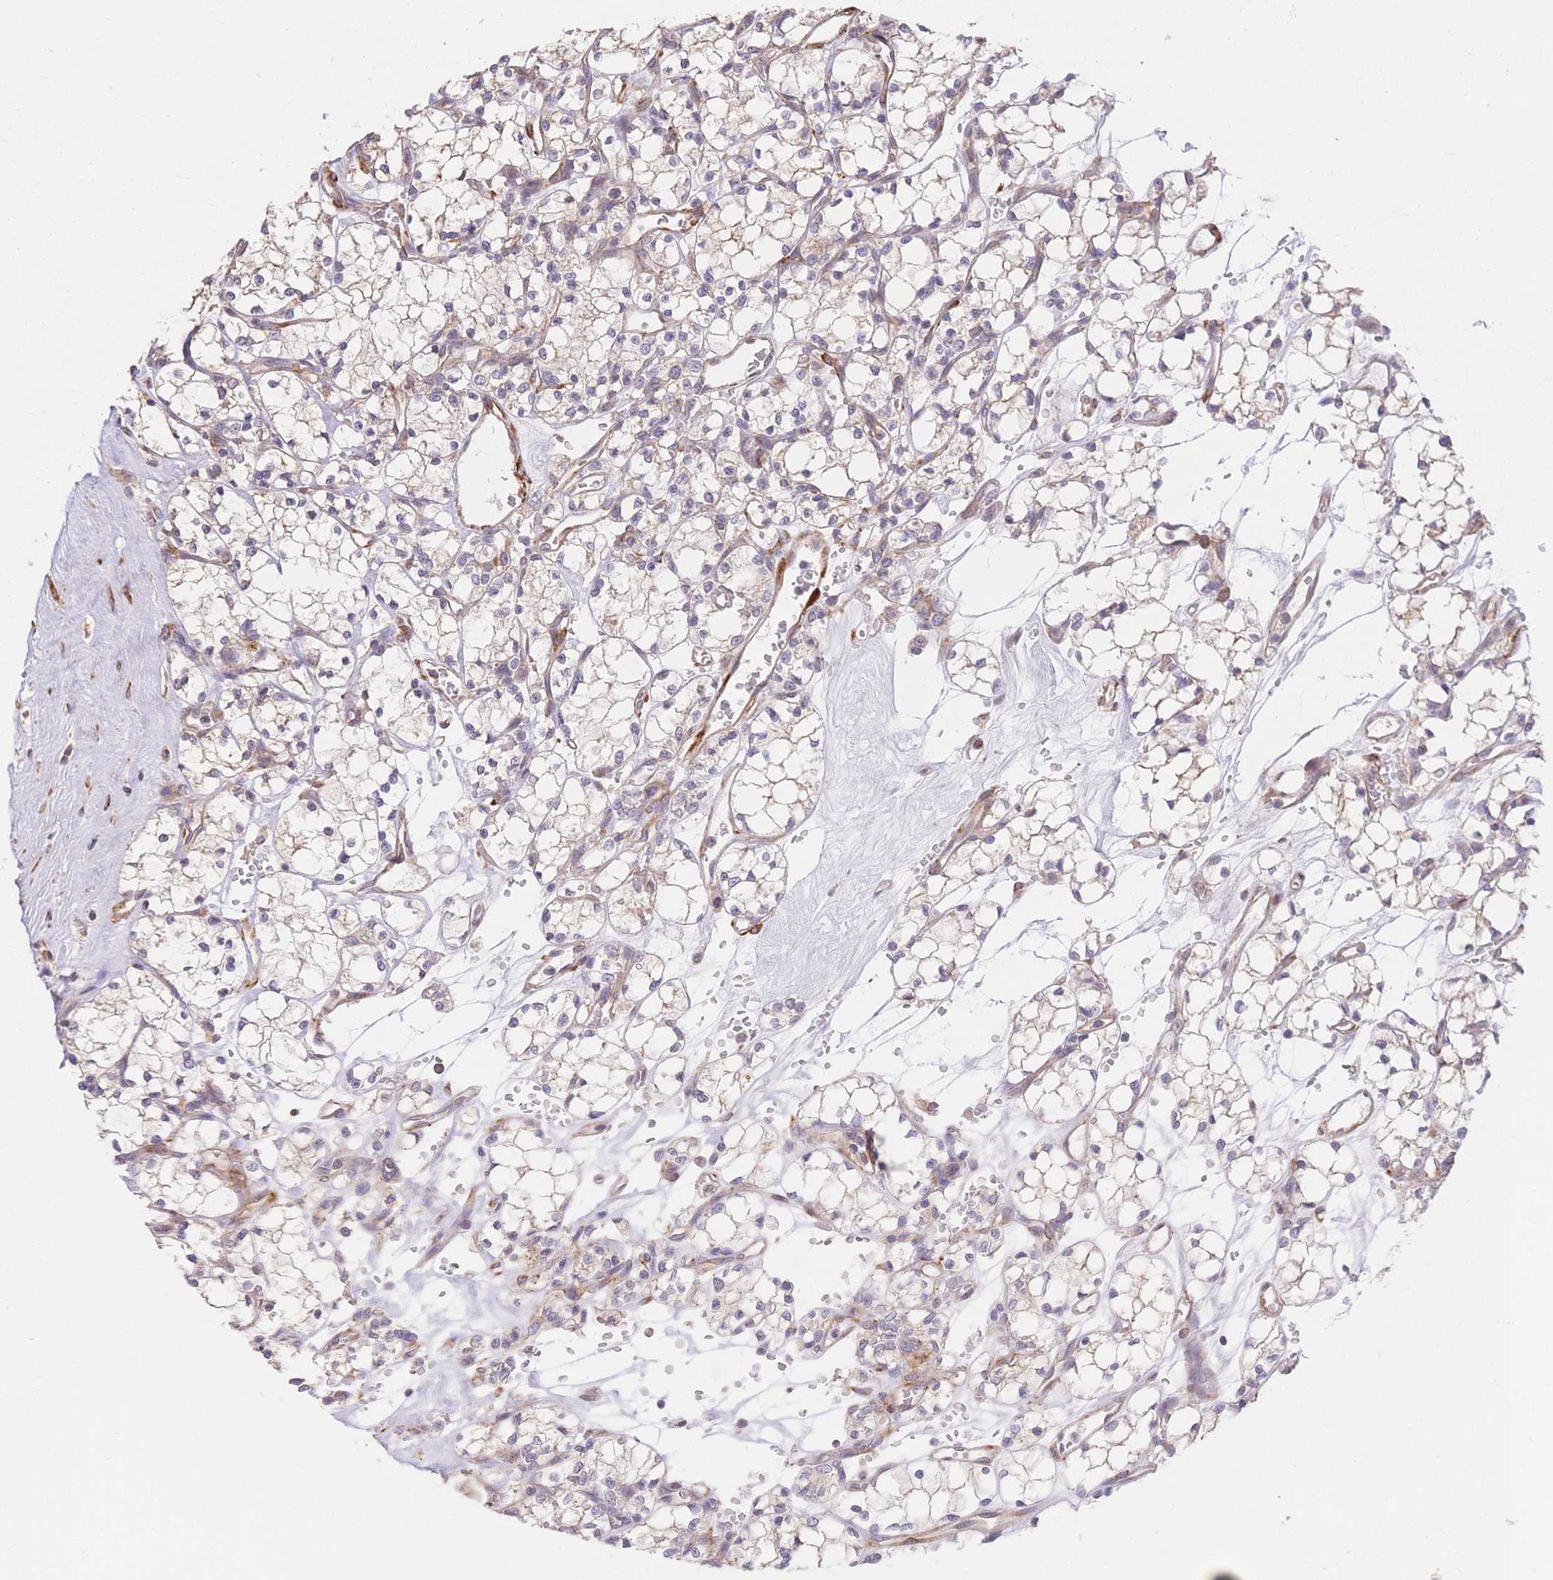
{"staining": {"intensity": "negative", "quantity": "none", "location": "none"}, "tissue": "renal cancer", "cell_type": "Tumor cells", "image_type": "cancer", "snomed": [{"axis": "morphology", "description": "Adenocarcinoma, NOS"}, {"axis": "topography", "description": "Kidney"}], "caption": "Tumor cells show no significant staining in renal cancer (adenocarcinoma). (DAB immunohistochemistry (IHC), high magnification).", "gene": "HS3ST5", "patient": {"sex": "female", "age": 69}}